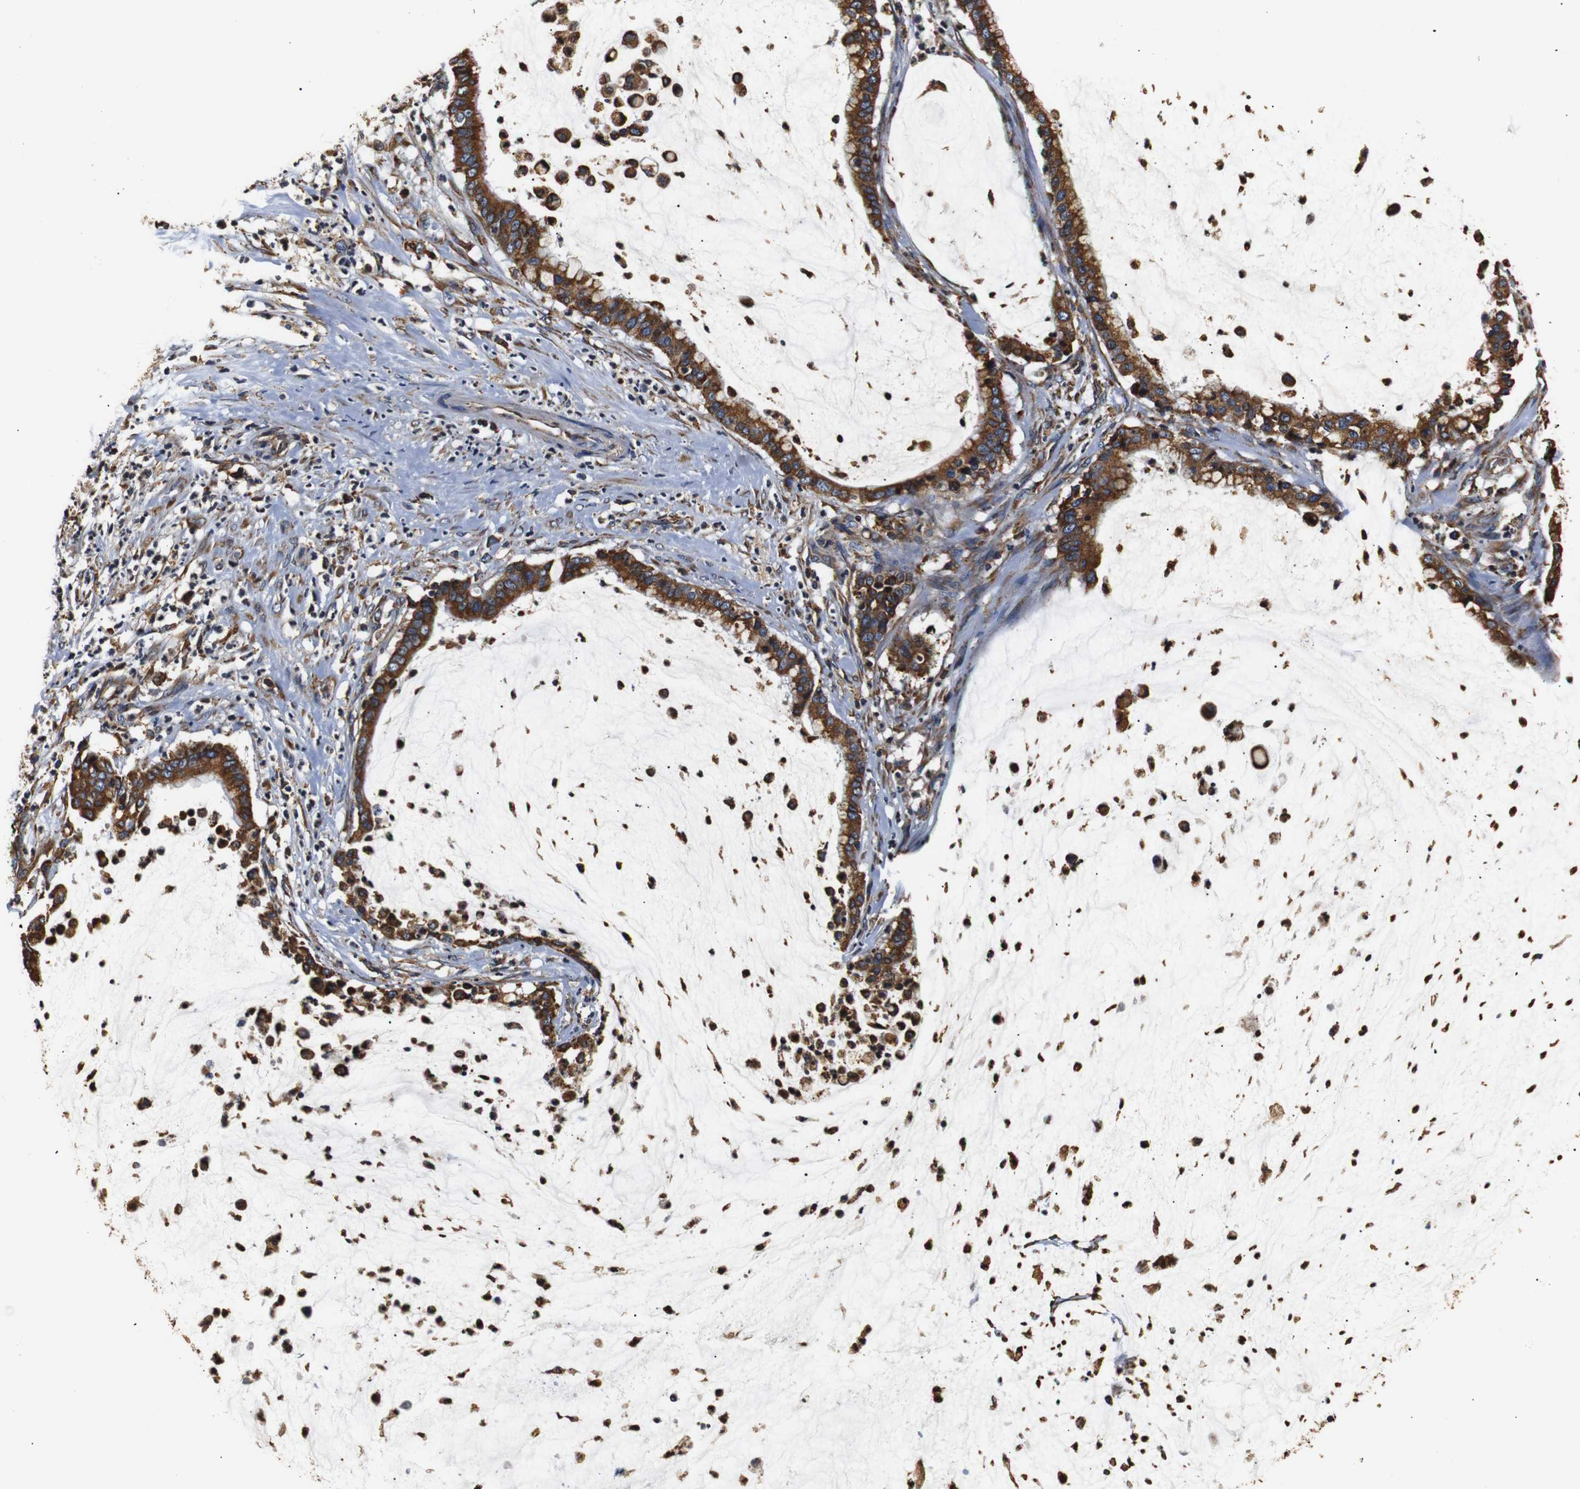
{"staining": {"intensity": "strong", "quantity": ">75%", "location": "cytoplasmic/membranous"}, "tissue": "pancreatic cancer", "cell_type": "Tumor cells", "image_type": "cancer", "snomed": [{"axis": "morphology", "description": "Adenocarcinoma, NOS"}, {"axis": "topography", "description": "Pancreas"}], "caption": "Immunohistochemical staining of human pancreatic adenocarcinoma demonstrates high levels of strong cytoplasmic/membranous protein expression in approximately >75% of tumor cells.", "gene": "HHIP", "patient": {"sex": "male", "age": 41}}